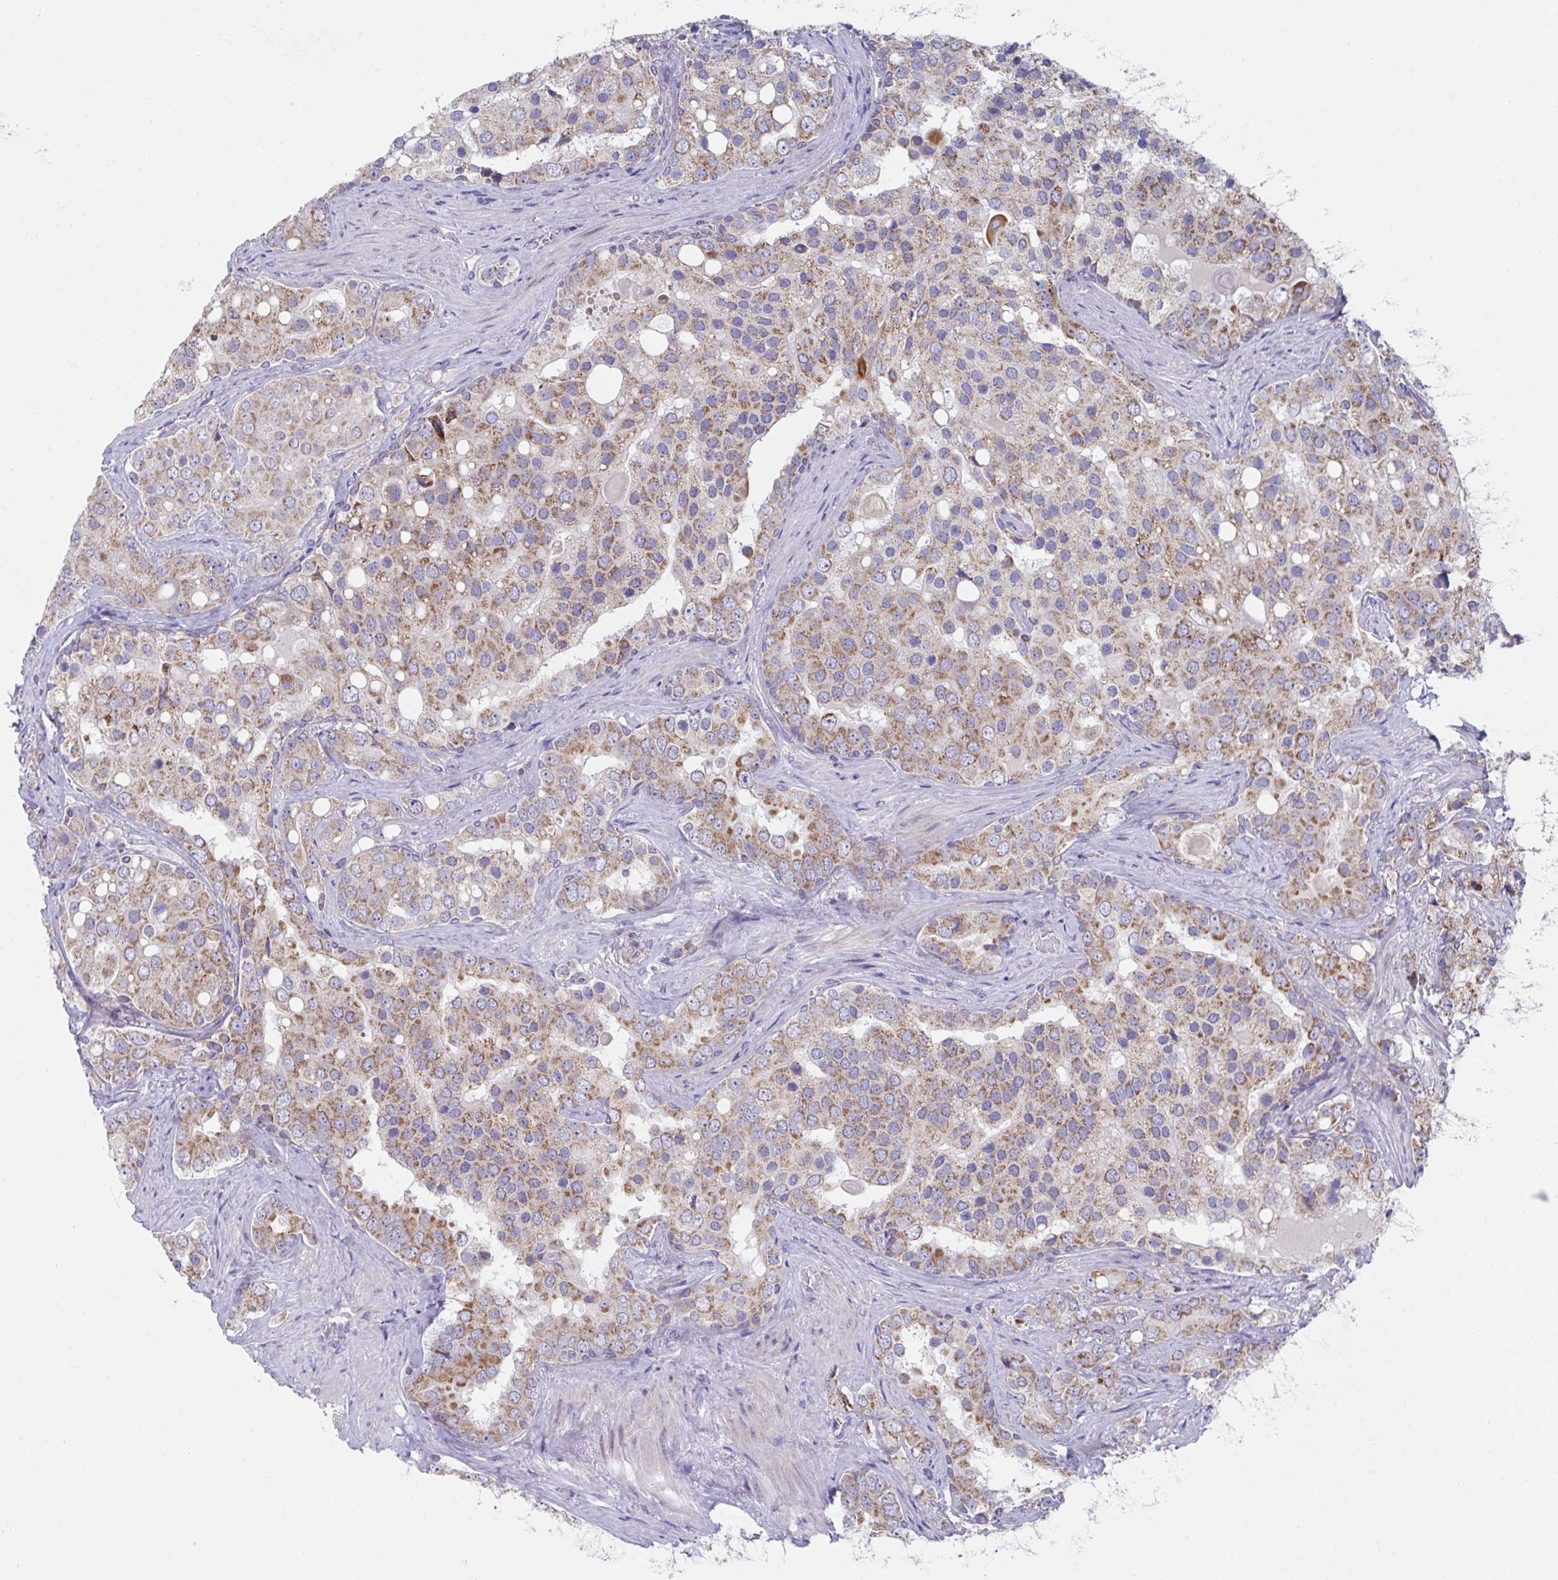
{"staining": {"intensity": "moderate", "quantity": ">75%", "location": "cytoplasmic/membranous"}, "tissue": "prostate cancer", "cell_type": "Tumor cells", "image_type": "cancer", "snomed": [{"axis": "morphology", "description": "Adenocarcinoma, High grade"}, {"axis": "topography", "description": "Prostate"}], "caption": "Human prostate cancer stained with a brown dye demonstrates moderate cytoplasmic/membranous positive expression in approximately >75% of tumor cells.", "gene": "NDUFA7", "patient": {"sex": "male", "age": 67}}